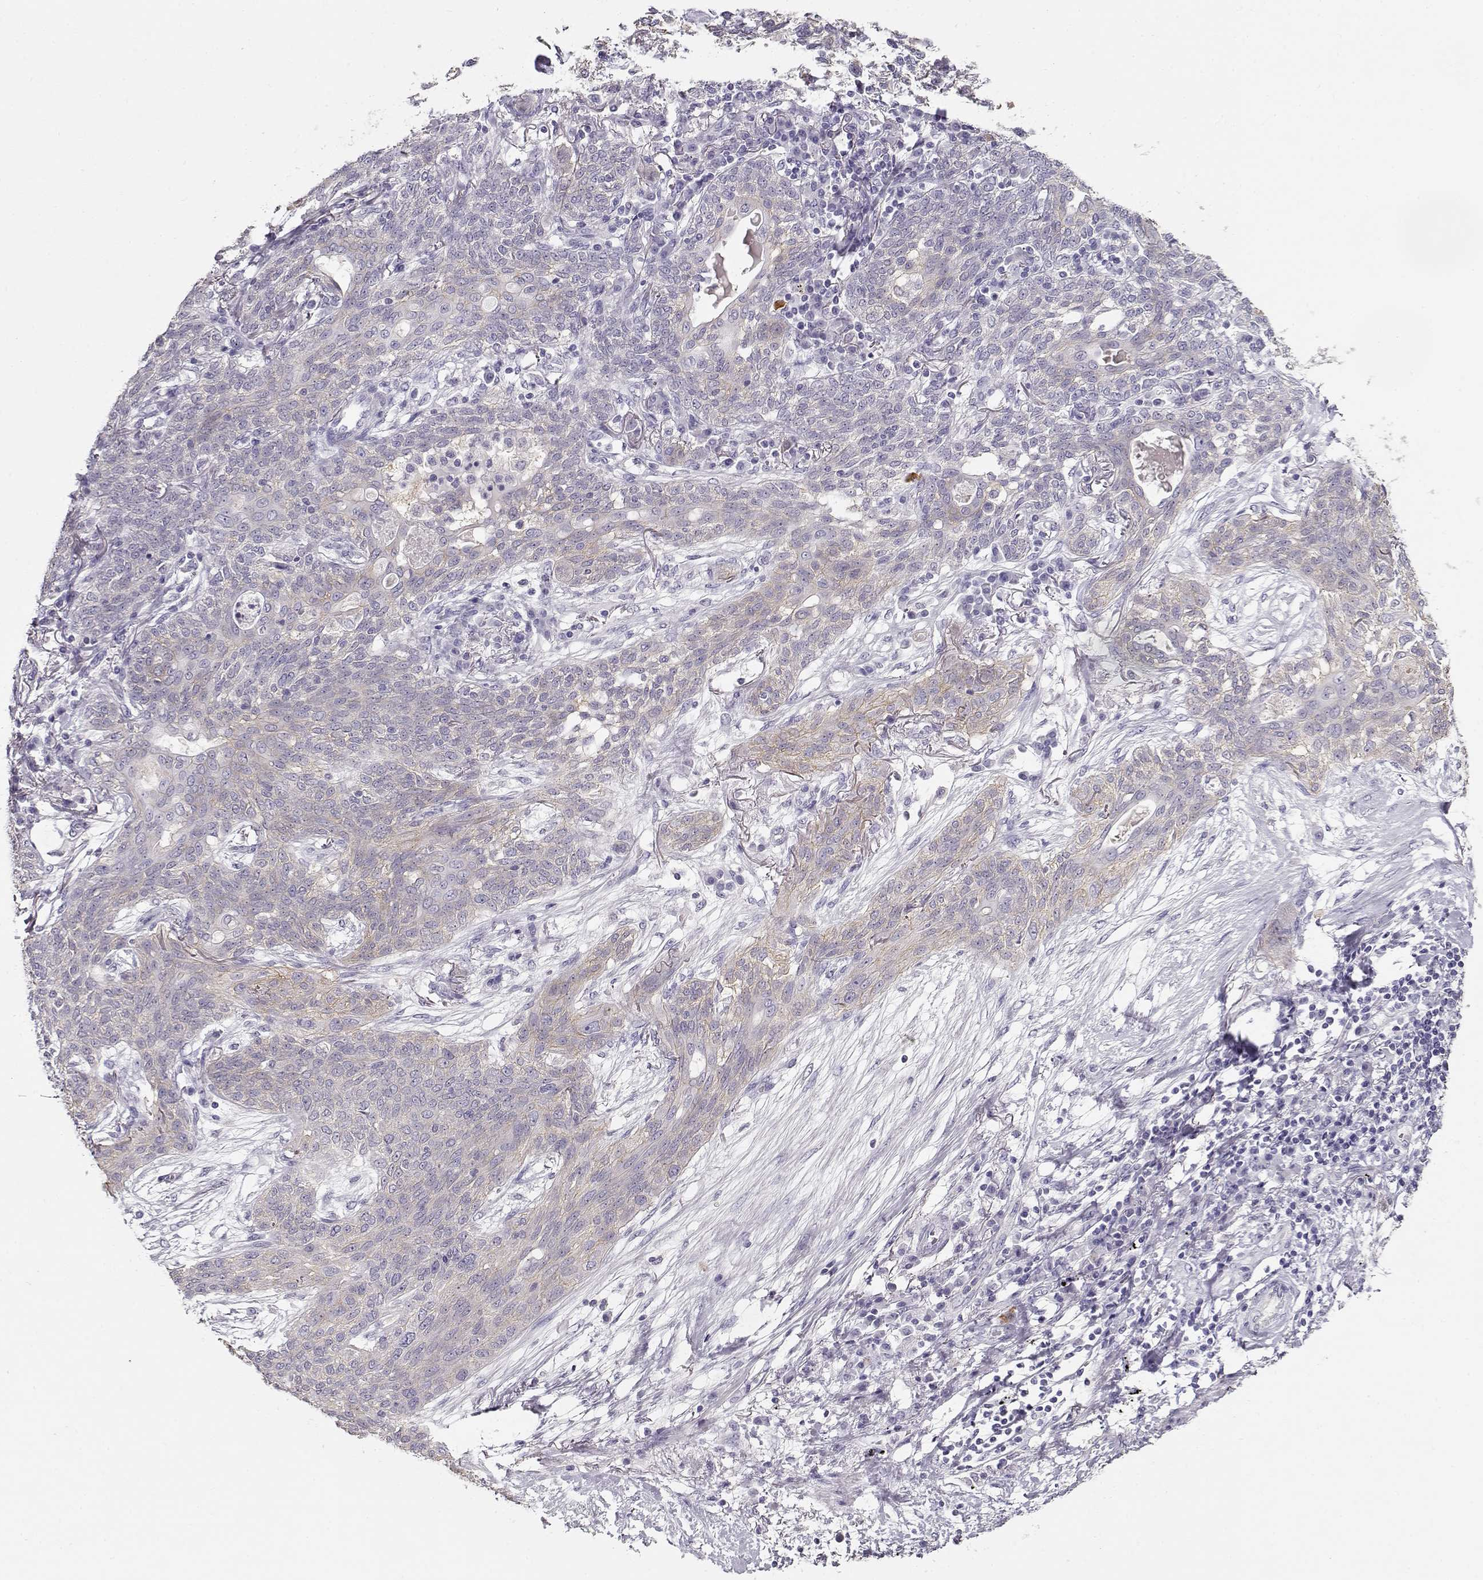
{"staining": {"intensity": "weak", "quantity": "<25%", "location": "cytoplasmic/membranous"}, "tissue": "lung cancer", "cell_type": "Tumor cells", "image_type": "cancer", "snomed": [{"axis": "morphology", "description": "Squamous cell carcinoma, NOS"}, {"axis": "topography", "description": "Lung"}], "caption": "Immunohistochemistry (IHC) photomicrograph of lung squamous cell carcinoma stained for a protein (brown), which shows no staining in tumor cells.", "gene": "NDRG4", "patient": {"sex": "female", "age": 70}}